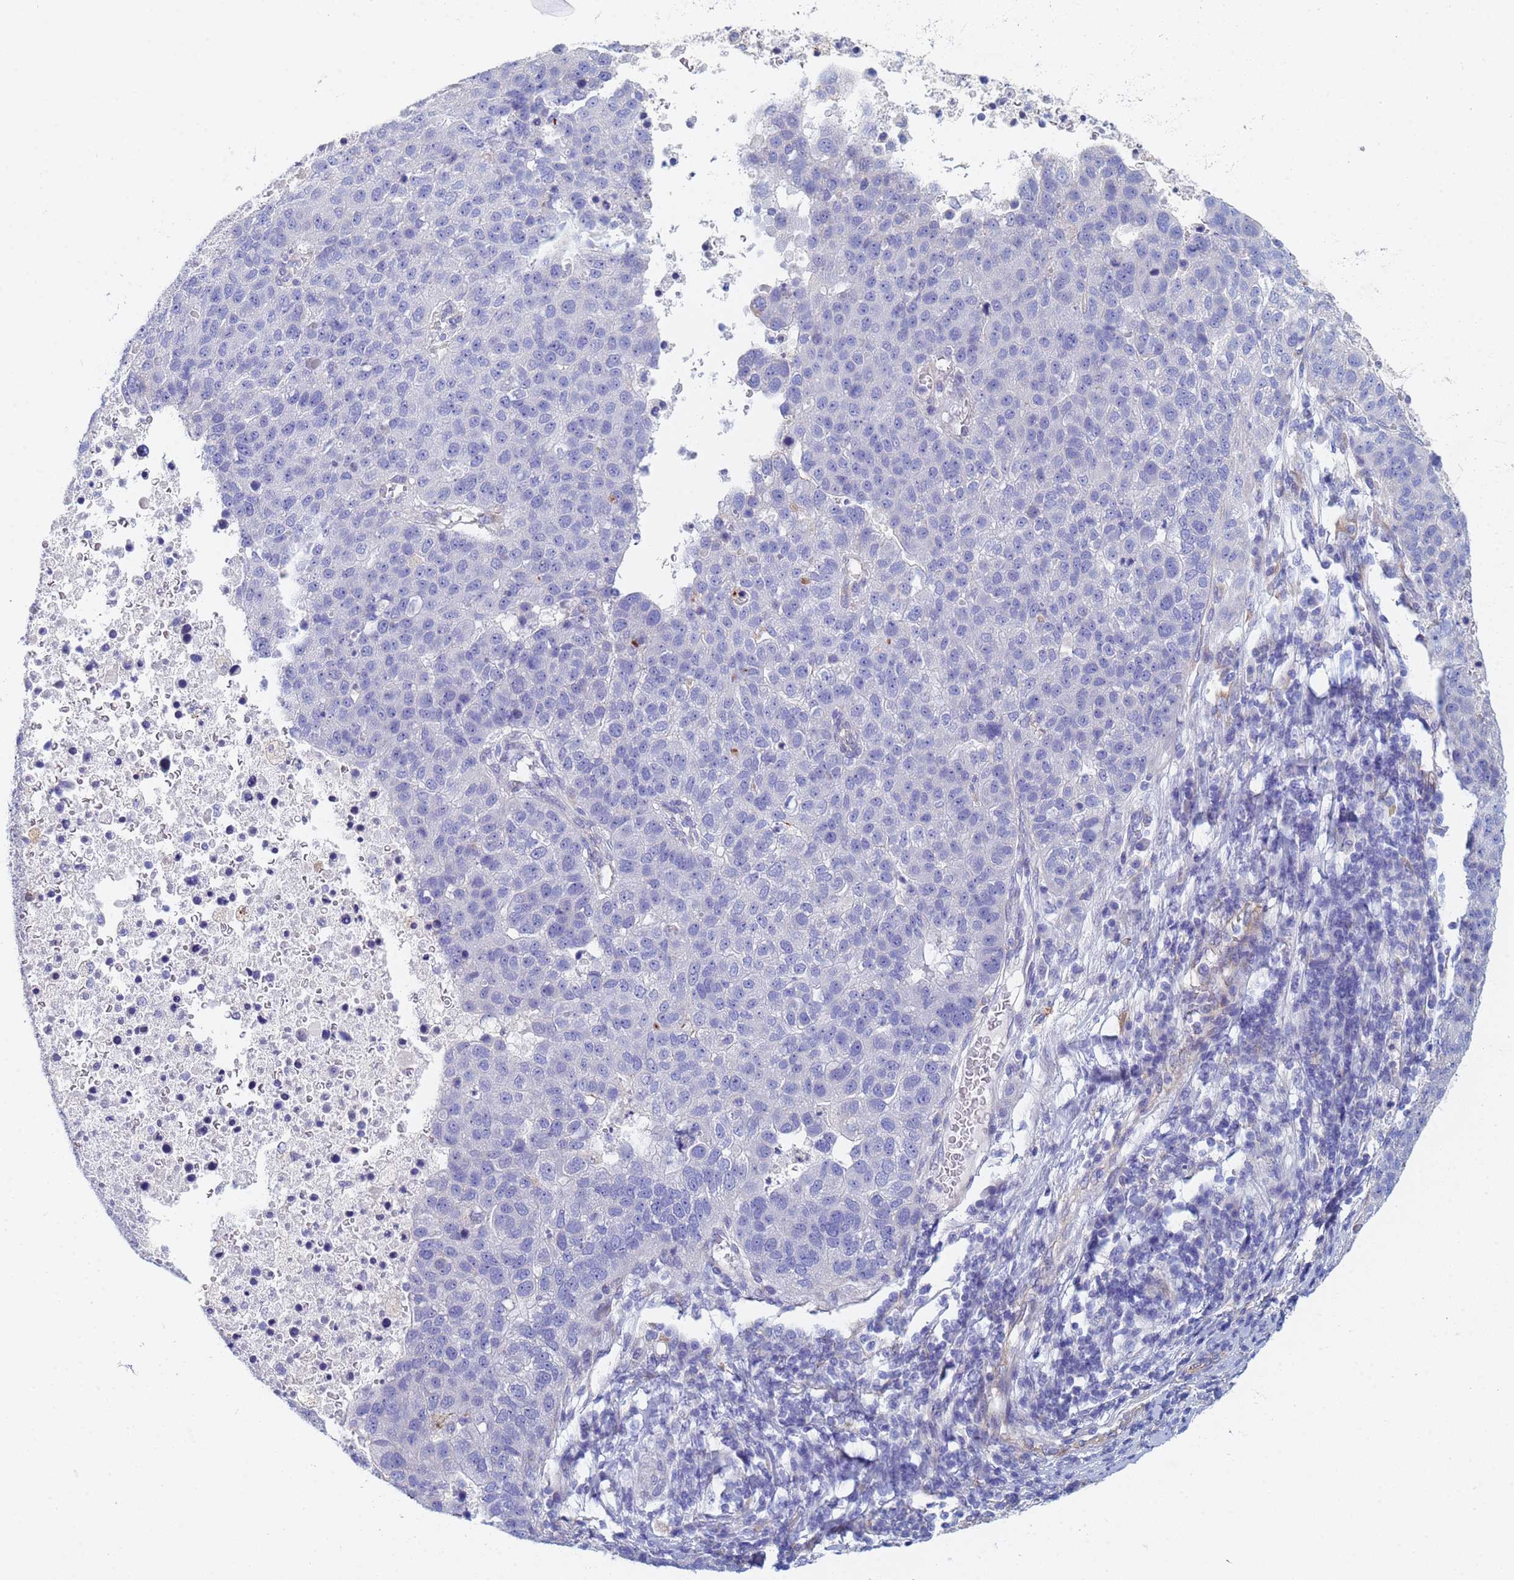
{"staining": {"intensity": "negative", "quantity": "none", "location": "none"}, "tissue": "pancreatic cancer", "cell_type": "Tumor cells", "image_type": "cancer", "snomed": [{"axis": "morphology", "description": "Adenocarcinoma, NOS"}, {"axis": "topography", "description": "Pancreas"}], "caption": "Immunohistochemistry of adenocarcinoma (pancreatic) exhibits no expression in tumor cells.", "gene": "GDAP2", "patient": {"sex": "female", "age": 61}}